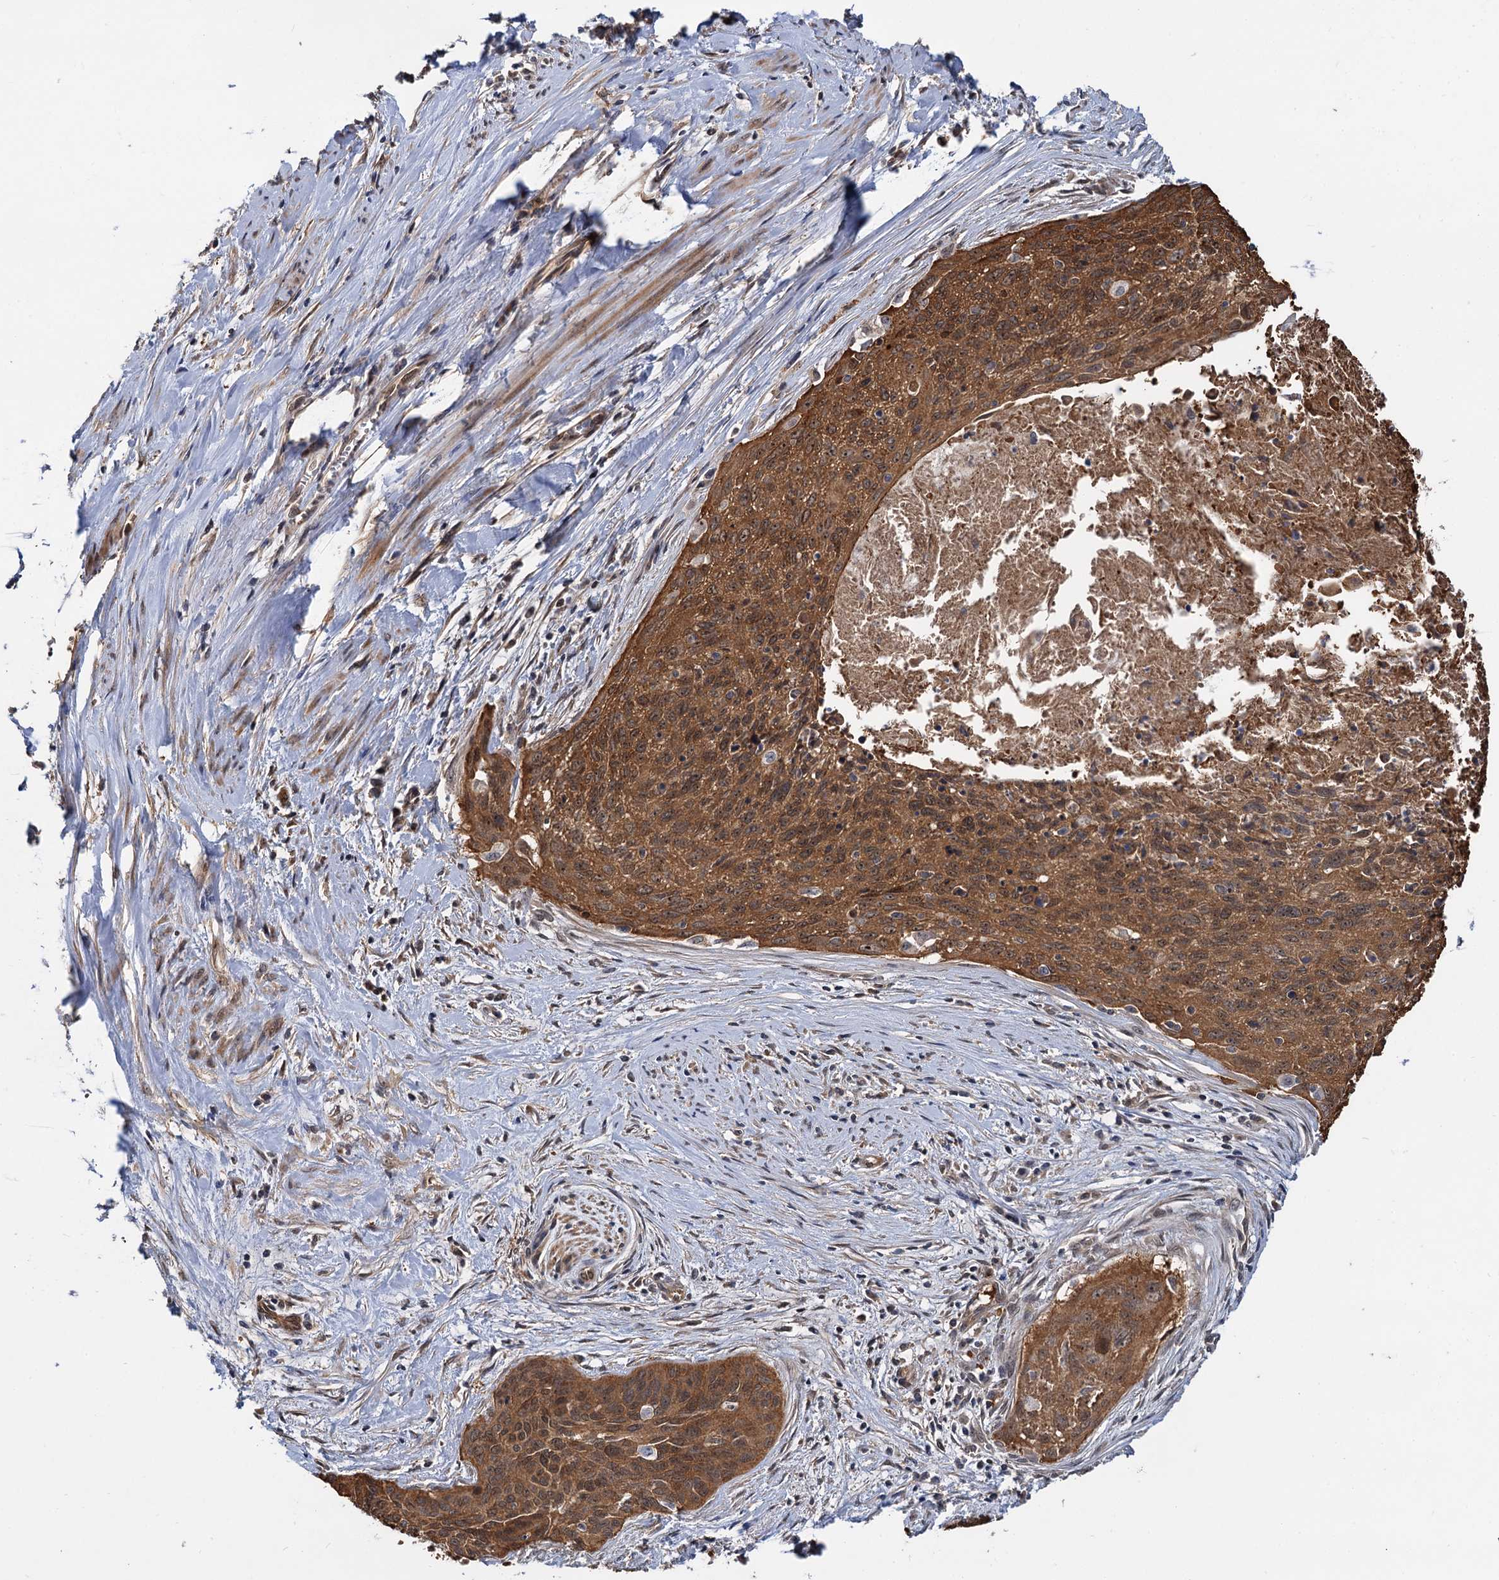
{"staining": {"intensity": "strong", "quantity": ">75%", "location": "cytoplasmic/membranous"}, "tissue": "cervical cancer", "cell_type": "Tumor cells", "image_type": "cancer", "snomed": [{"axis": "morphology", "description": "Squamous cell carcinoma, NOS"}, {"axis": "topography", "description": "Cervix"}], "caption": "Squamous cell carcinoma (cervical) stained for a protein (brown) reveals strong cytoplasmic/membranous positive staining in about >75% of tumor cells.", "gene": "SNX15", "patient": {"sex": "female", "age": 55}}